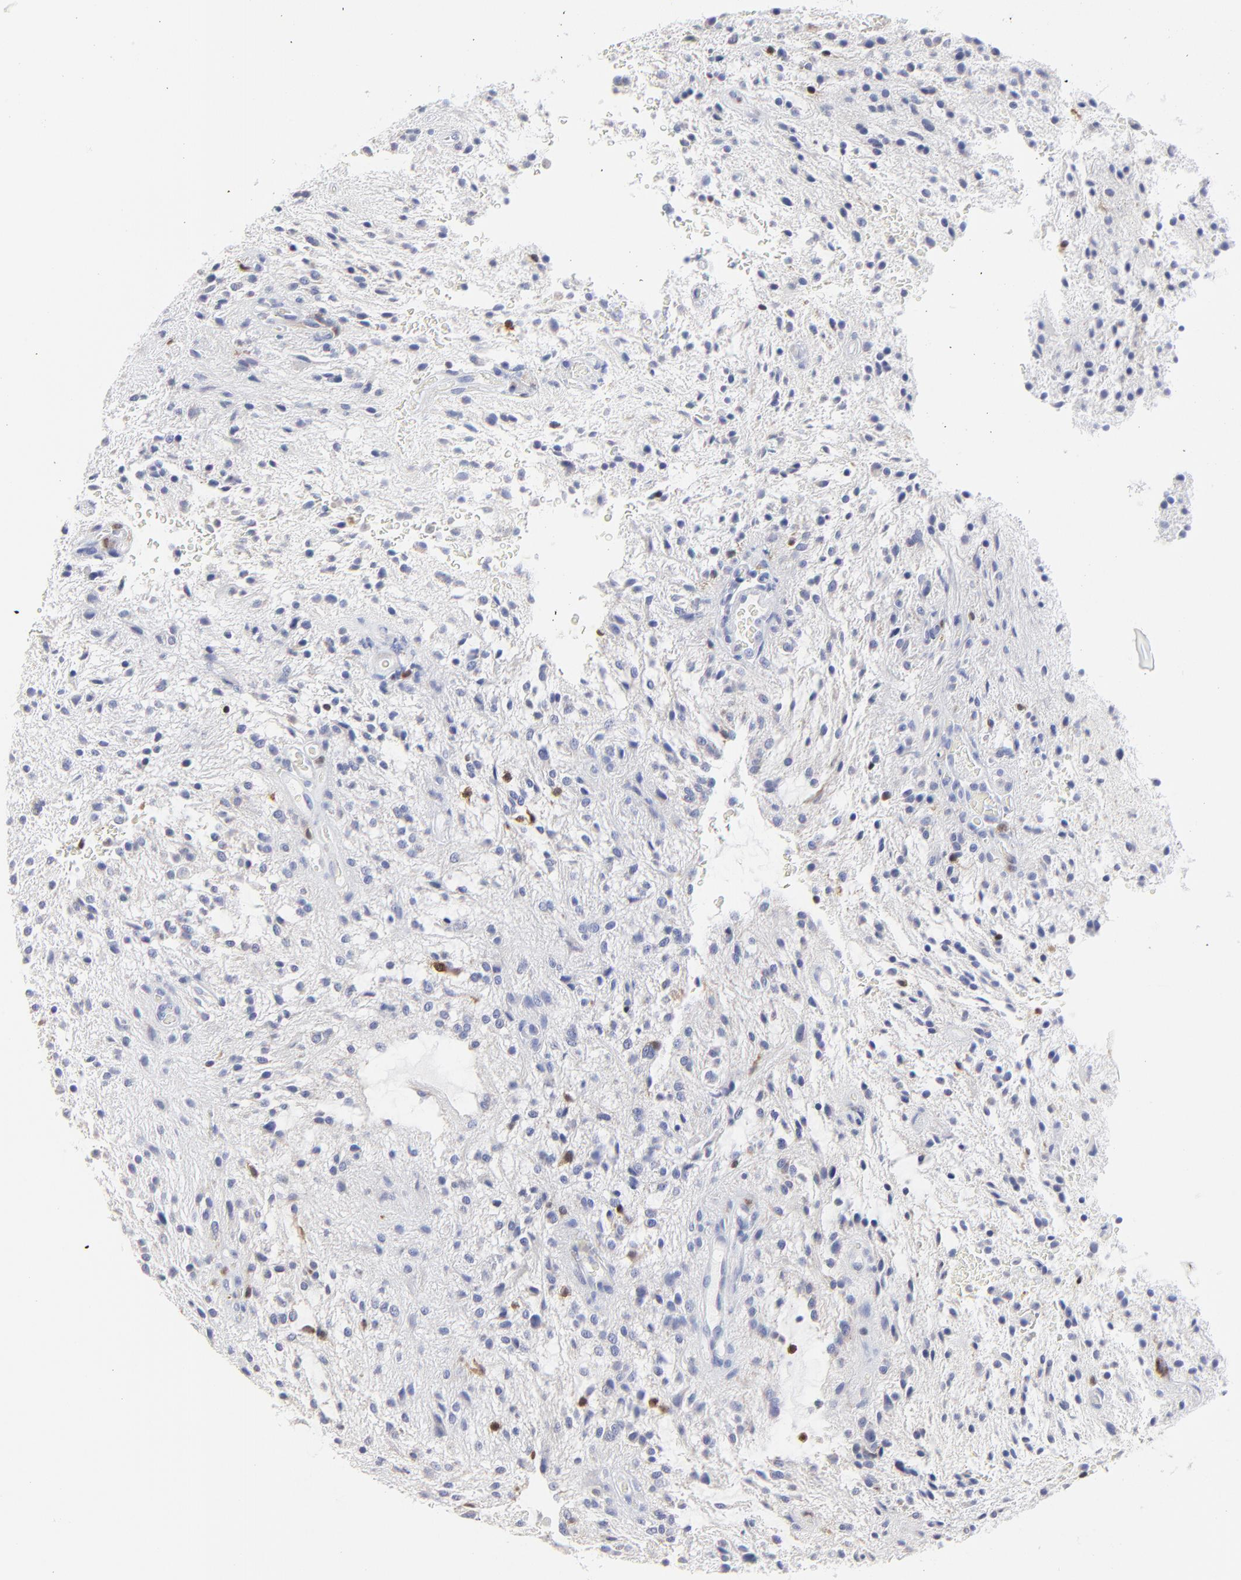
{"staining": {"intensity": "weak", "quantity": "<25%", "location": "cytoplasmic/membranous,nuclear"}, "tissue": "glioma", "cell_type": "Tumor cells", "image_type": "cancer", "snomed": [{"axis": "morphology", "description": "Glioma, malignant, NOS"}, {"axis": "topography", "description": "Cerebellum"}], "caption": "High power microscopy photomicrograph of an immunohistochemistry (IHC) image of malignant glioma, revealing no significant expression in tumor cells.", "gene": "NCAPH", "patient": {"sex": "female", "age": 10}}